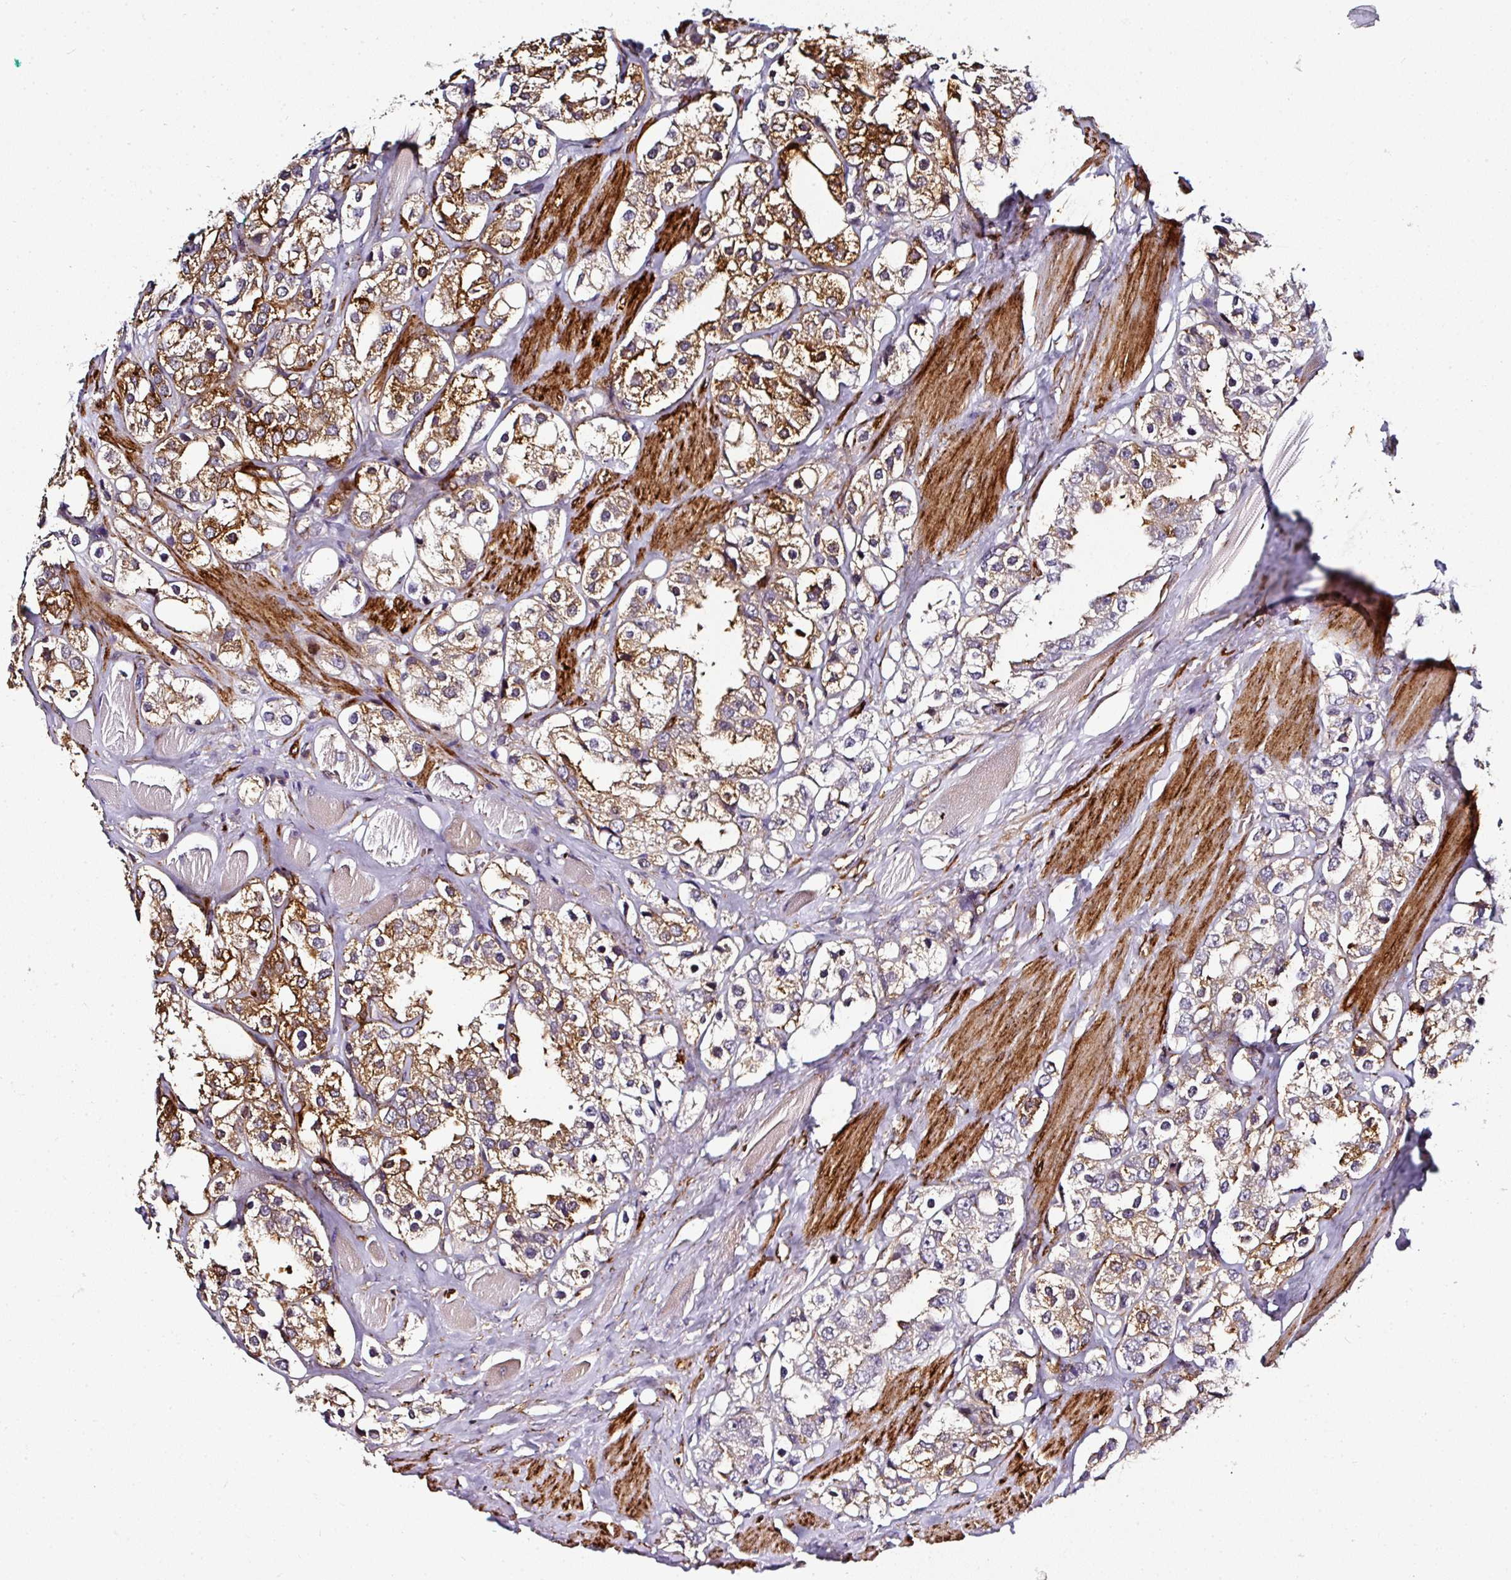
{"staining": {"intensity": "strong", "quantity": ">75%", "location": "cytoplasmic/membranous"}, "tissue": "prostate cancer", "cell_type": "Tumor cells", "image_type": "cancer", "snomed": [{"axis": "morphology", "description": "Adenocarcinoma, NOS"}, {"axis": "topography", "description": "Prostate"}], "caption": "The photomicrograph displays staining of adenocarcinoma (prostate), revealing strong cytoplasmic/membranous protein expression (brown color) within tumor cells. (DAB (3,3'-diaminobenzidine) IHC with brightfield microscopy, high magnification).", "gene": "BEND5", "patient": {"sex": "male", "age": 79}}